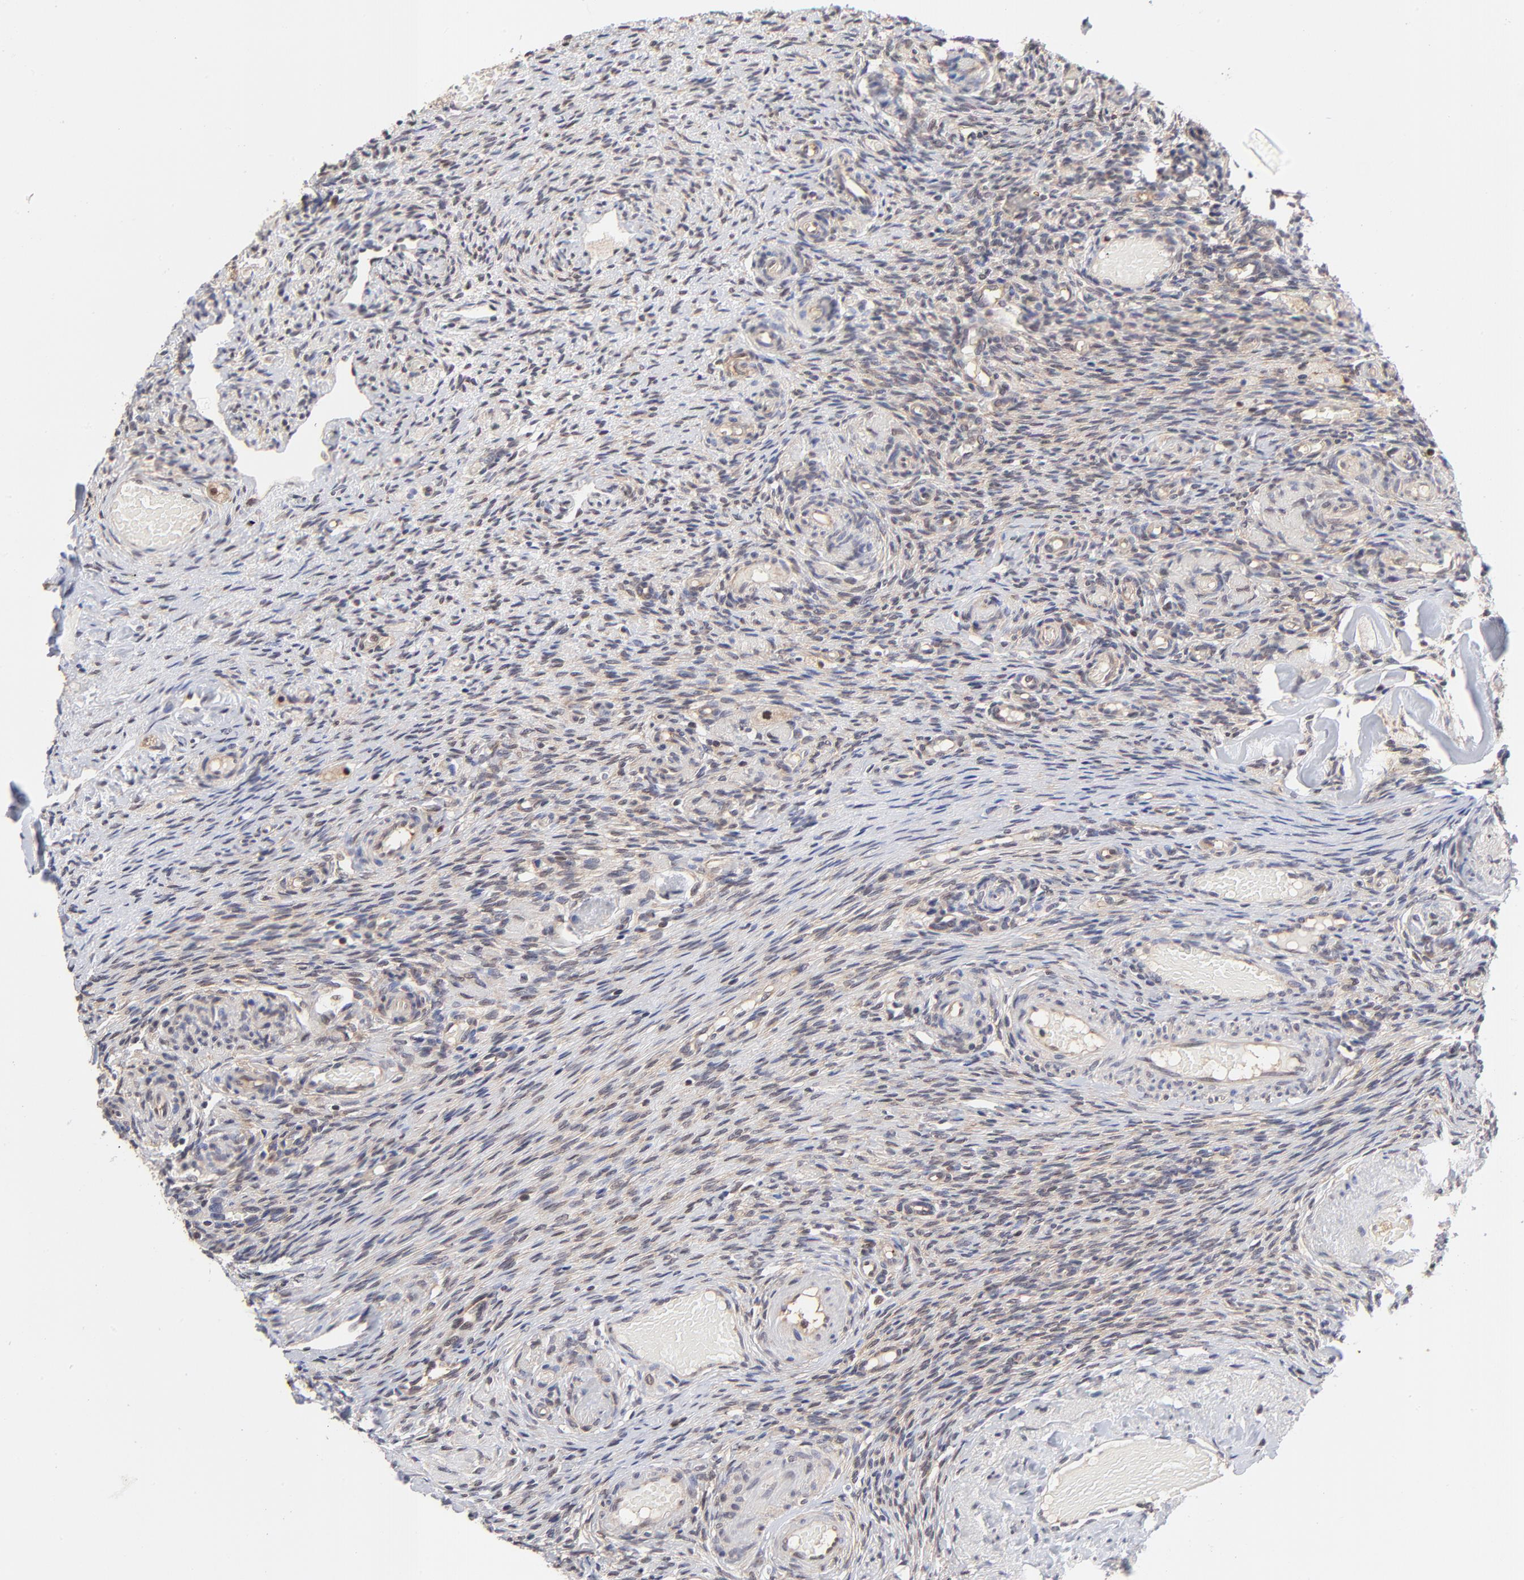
{"staining": {"intensity": "weak", "quantity": "<25%", "location": "nuclear"}, "tissue": "ovary", "cell_type": "Ovarian stroma cells", "image_type": "normal", "snomed": [{"axis": "morphology", "description": "Normal tissue, NOS"}, {"axis": "topography", "description": "Ovary"}], "caption": "Ovarian stroma cells show no significant staining in normal ovary. (IHC, brightfield microscopy, high magnification).", "gene": "PSMC4", "patient": {"sex": "female", "age": 60}}